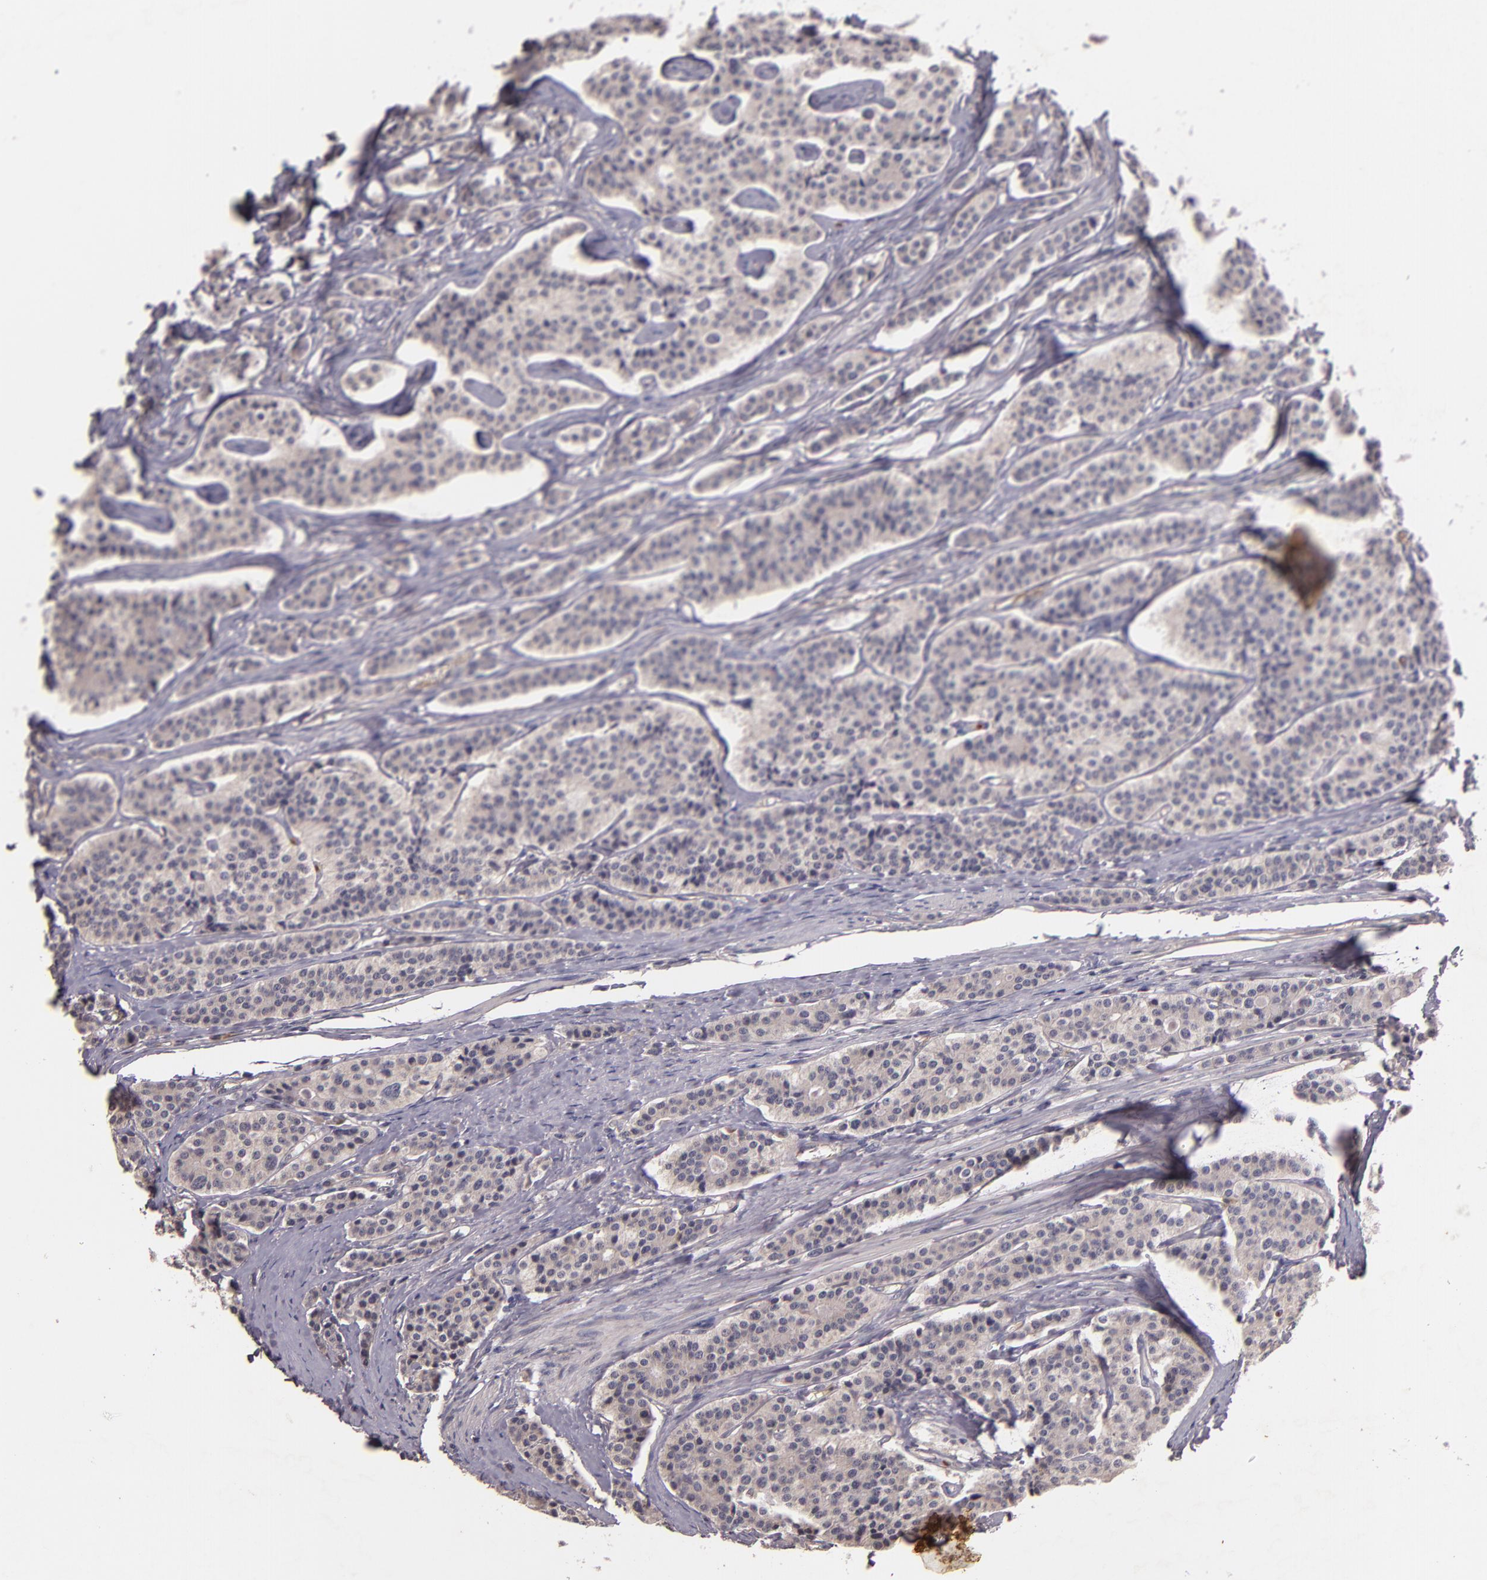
{"staining": {"intensity": "negative", "quantity": "none", "location": "none"}, "tissue": "carcinoid", "cell_type": "Tumor cells", "image_type": "cancer", "snomed": [{"axis": "morphology", "description": "Carcinoid, malignant, NOS"}, {"axis": "topography", "description": "Small intestine"}], "caption": "IHC of carcinoid (malignant) reveals no staining in tumor cells.", "gene": "TFF1", "patient": {"sex": "male", "age": 63}}